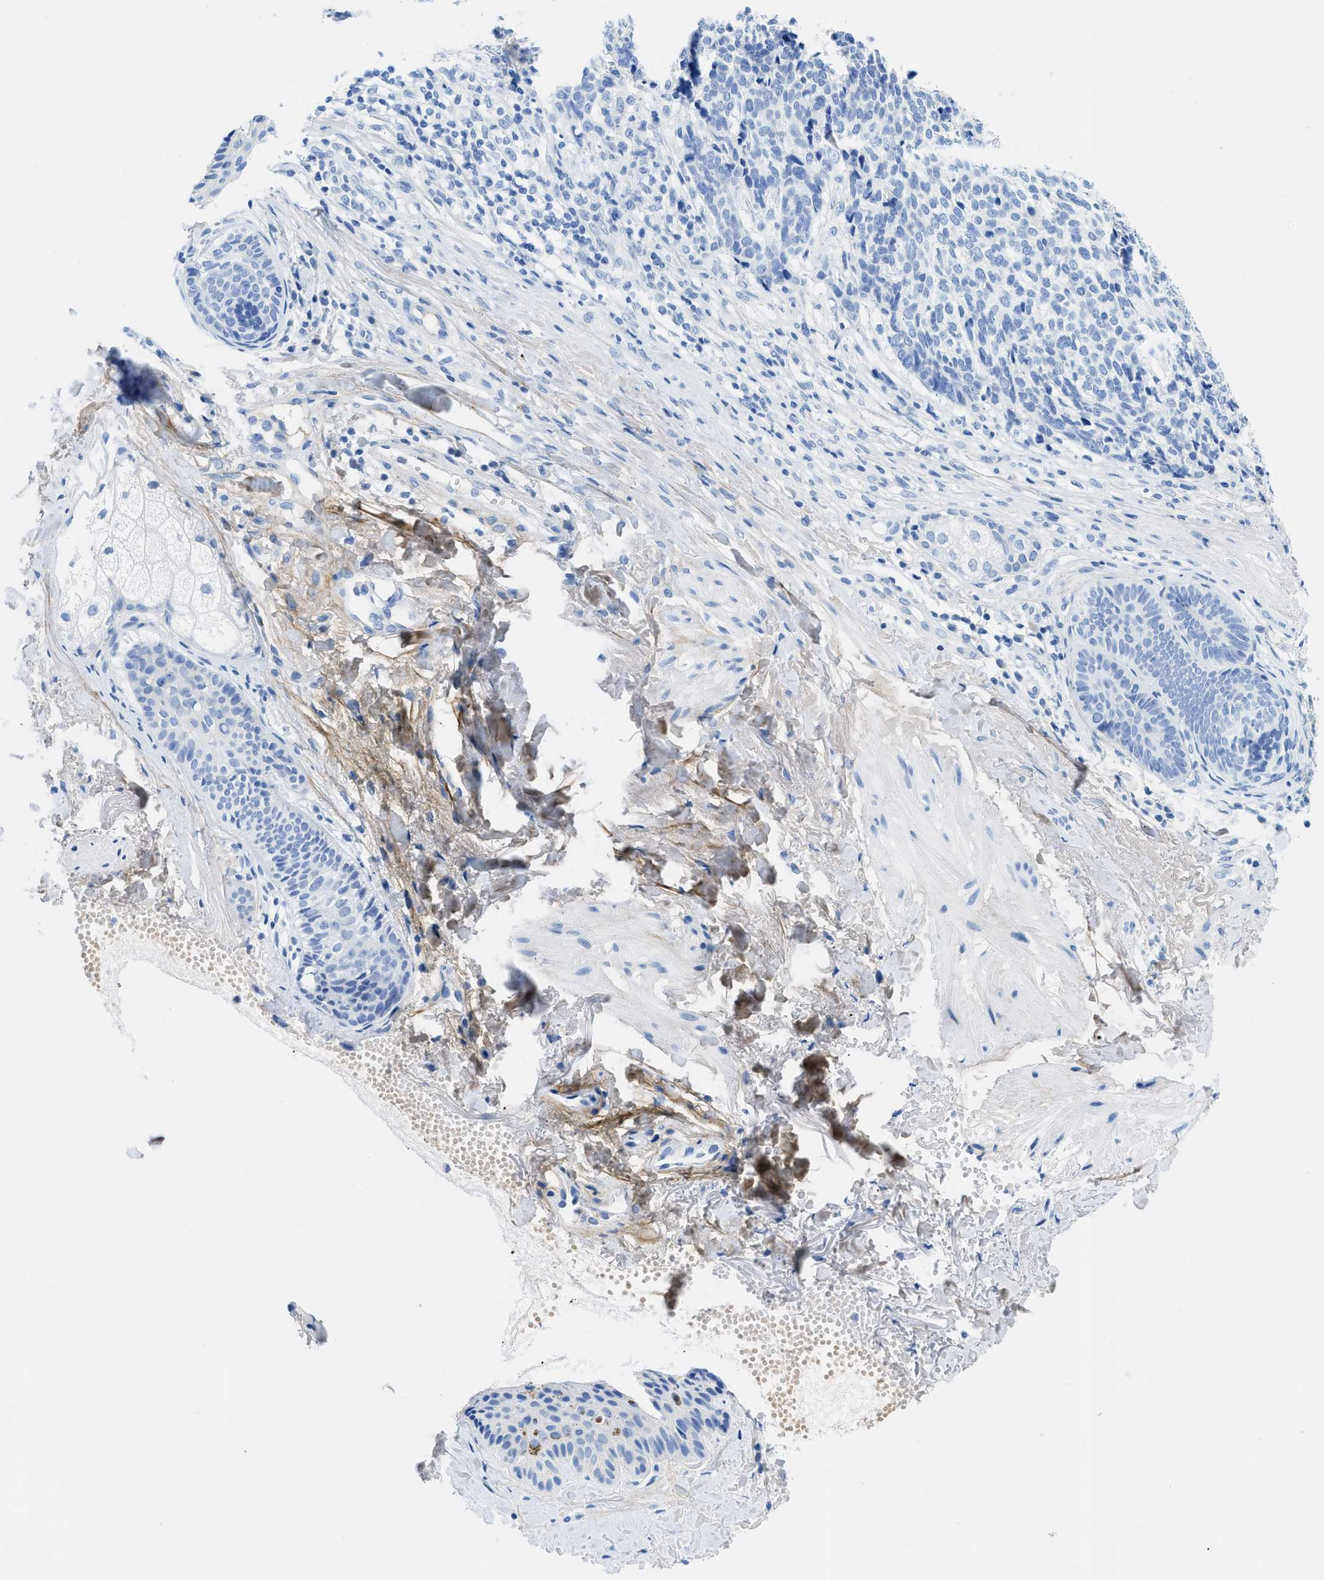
{"staining": {"intensity": "negative", "quantity": "none", "location": "none"}, "tissue": "skin cancer", "cell_type": "Tumor cells", "image_type": "cancer", "snomed": [{"axis": "morphology", "description": "Basal cell carcinoma"}, {"axis": "topography", "description": "Skin"}], "caption": "This is an IHC micrograph of skin basal cell carcinoma. There is no positivity in tumor cells.", "gene": "COL3A1", "patient": {"sex": "male", "age": 84}}